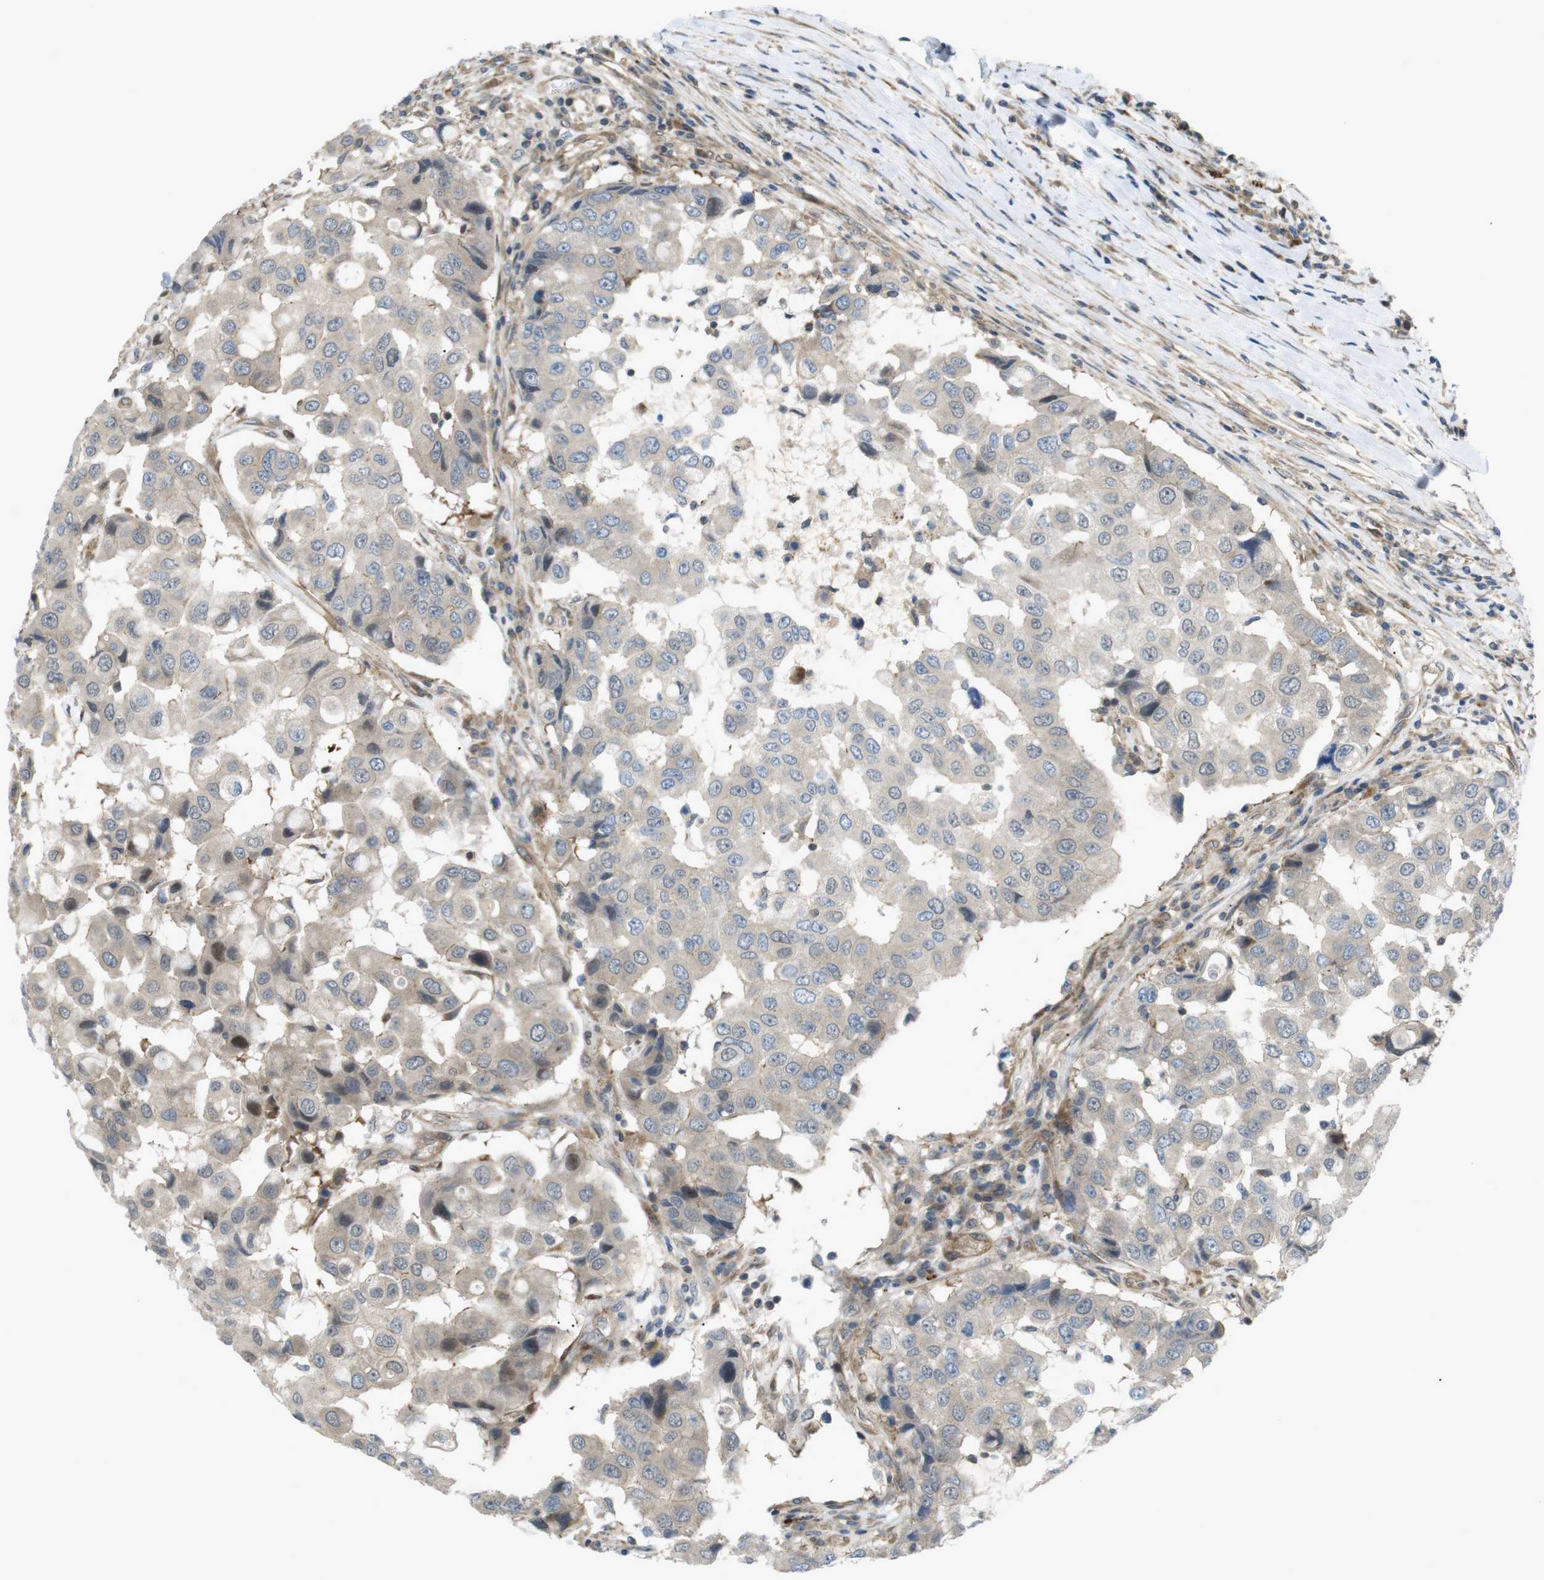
{"staining": {"intensity": "weak", "quantity": ">75%", "location": "cytoplasmic/membranous"}, "tissue": "breast cancer", "cell_type": "Tumor cells", "image_type": "cancer", "snomed": [{"axis": "morphology", "description": "Duct carcinoma"}, {"axis": "topography", "description": "Breast"}], "caption": "A high-resolution micrograph shows immunohistochemistry (IHC) staining of breast invasive ductal carcinoma, which shows weak cytoplasmic/membranous expression in about >75% of tumor cells. (DAB (3,3'-diaminobenzidine) IHC, brown staining for protein, blue staining for nuclei).", "gene": "KANK2", "patient": {"sex": "female", "age": 27}}